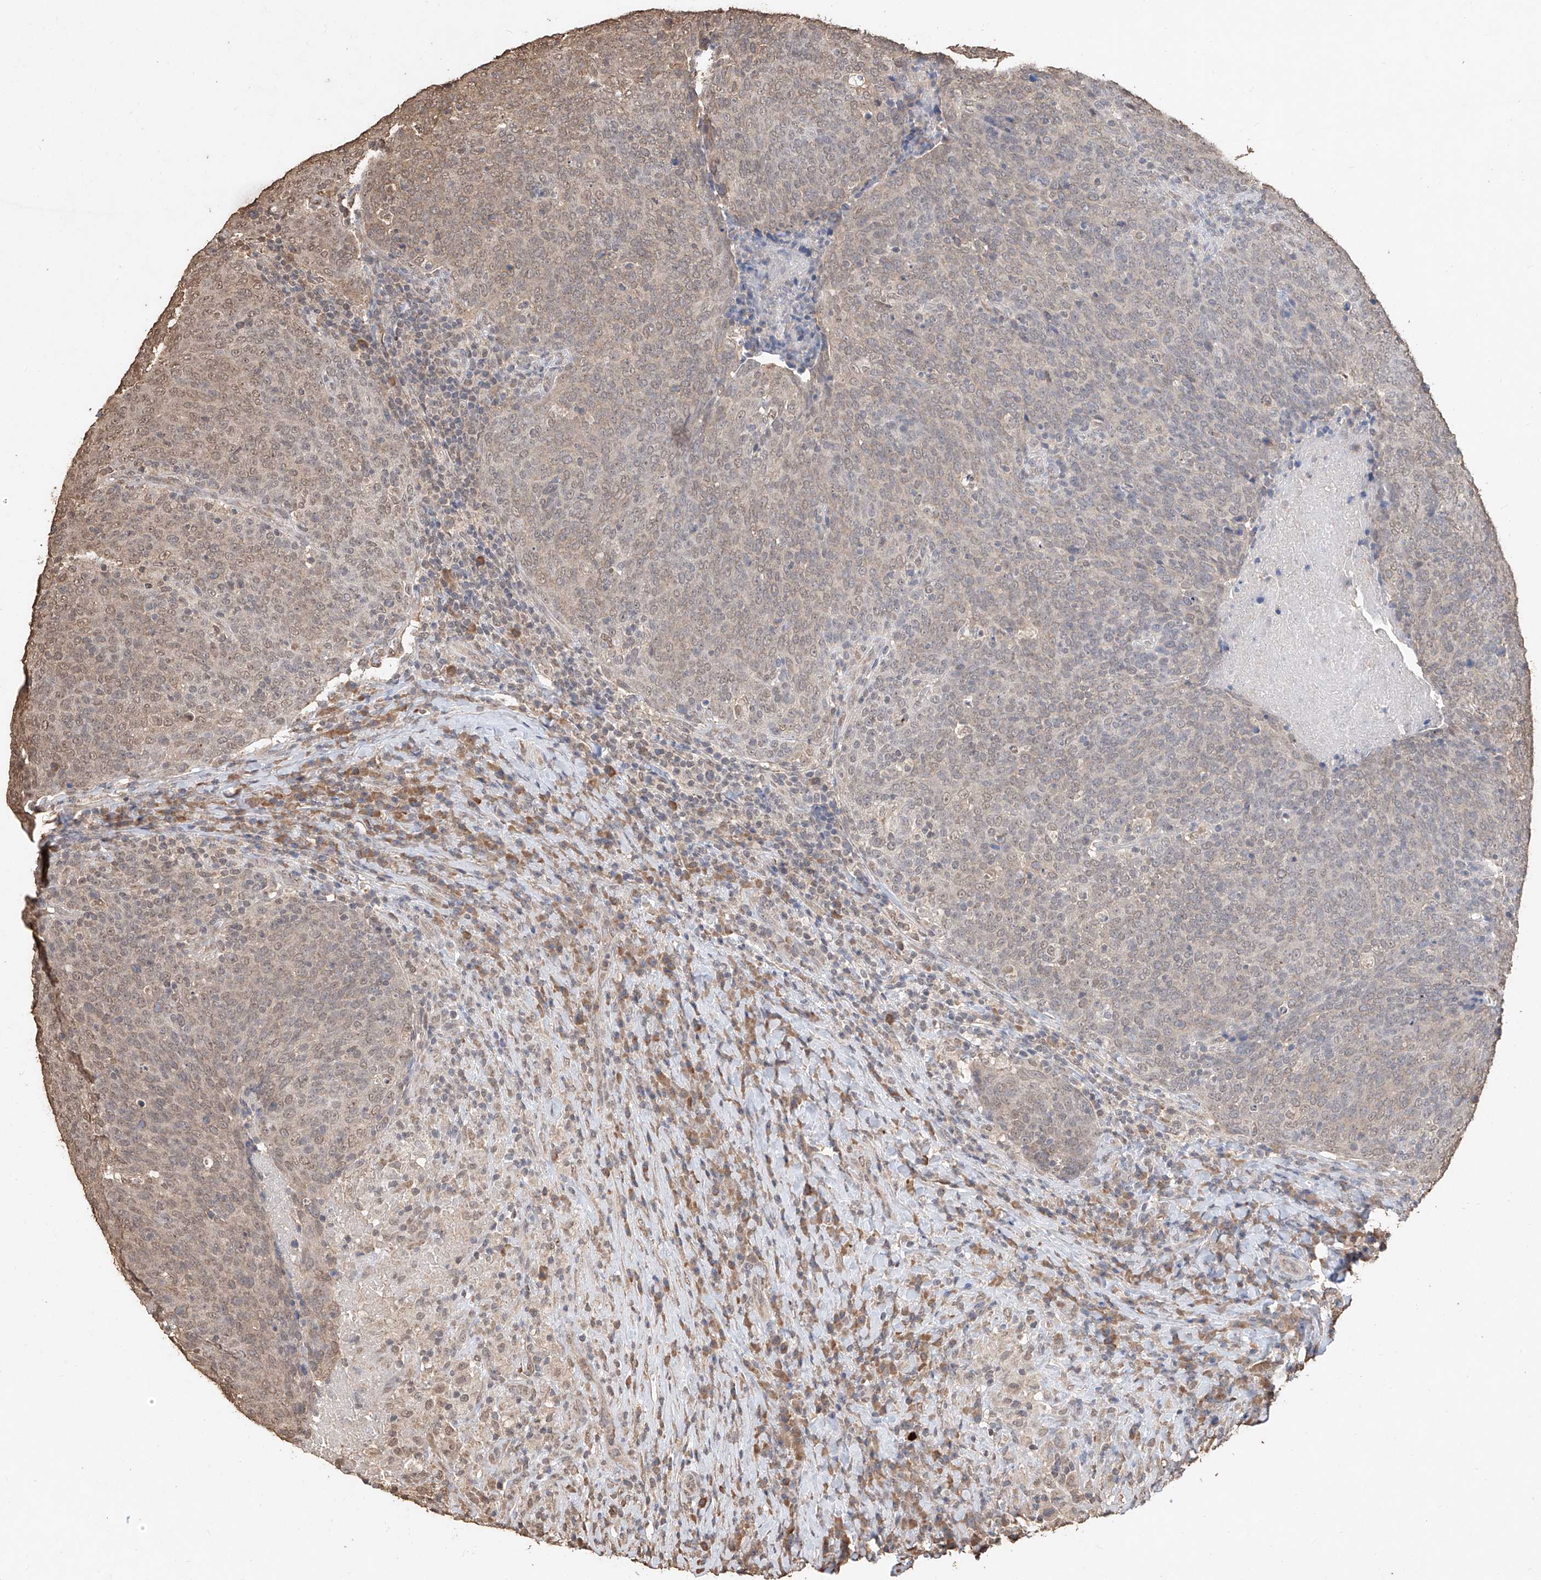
{"staining": {"intensity": "weak", "quantity": ">75%", "location": "cytoplasmic/membranous,nuclear"}, "tissue": "head and neck cancer", "cell_type": "Tumor cells", "image_type": "cancer", "snomed": [{"axis": "morphology", "description": "Squamous cell carcinoma, NOS"}, {"axis": "morphology", "description": "Squamous cell carcinoma, metastatic, NOS"}, {"axis": "topography", "description": "Lymph node"}, {"axis": "topography", "description": "Head-Neck"}], "caption": "Protein staining demonstrates weak cytoplasmic/membranous and nuclear expression in about >75% of tumor cells in head and neck cancer (metastatic squamous cell carcinoma). Nuclei are stained in blue.", "gene": "ELOVL1", "patient": {"sex": "male", "age": 62}}